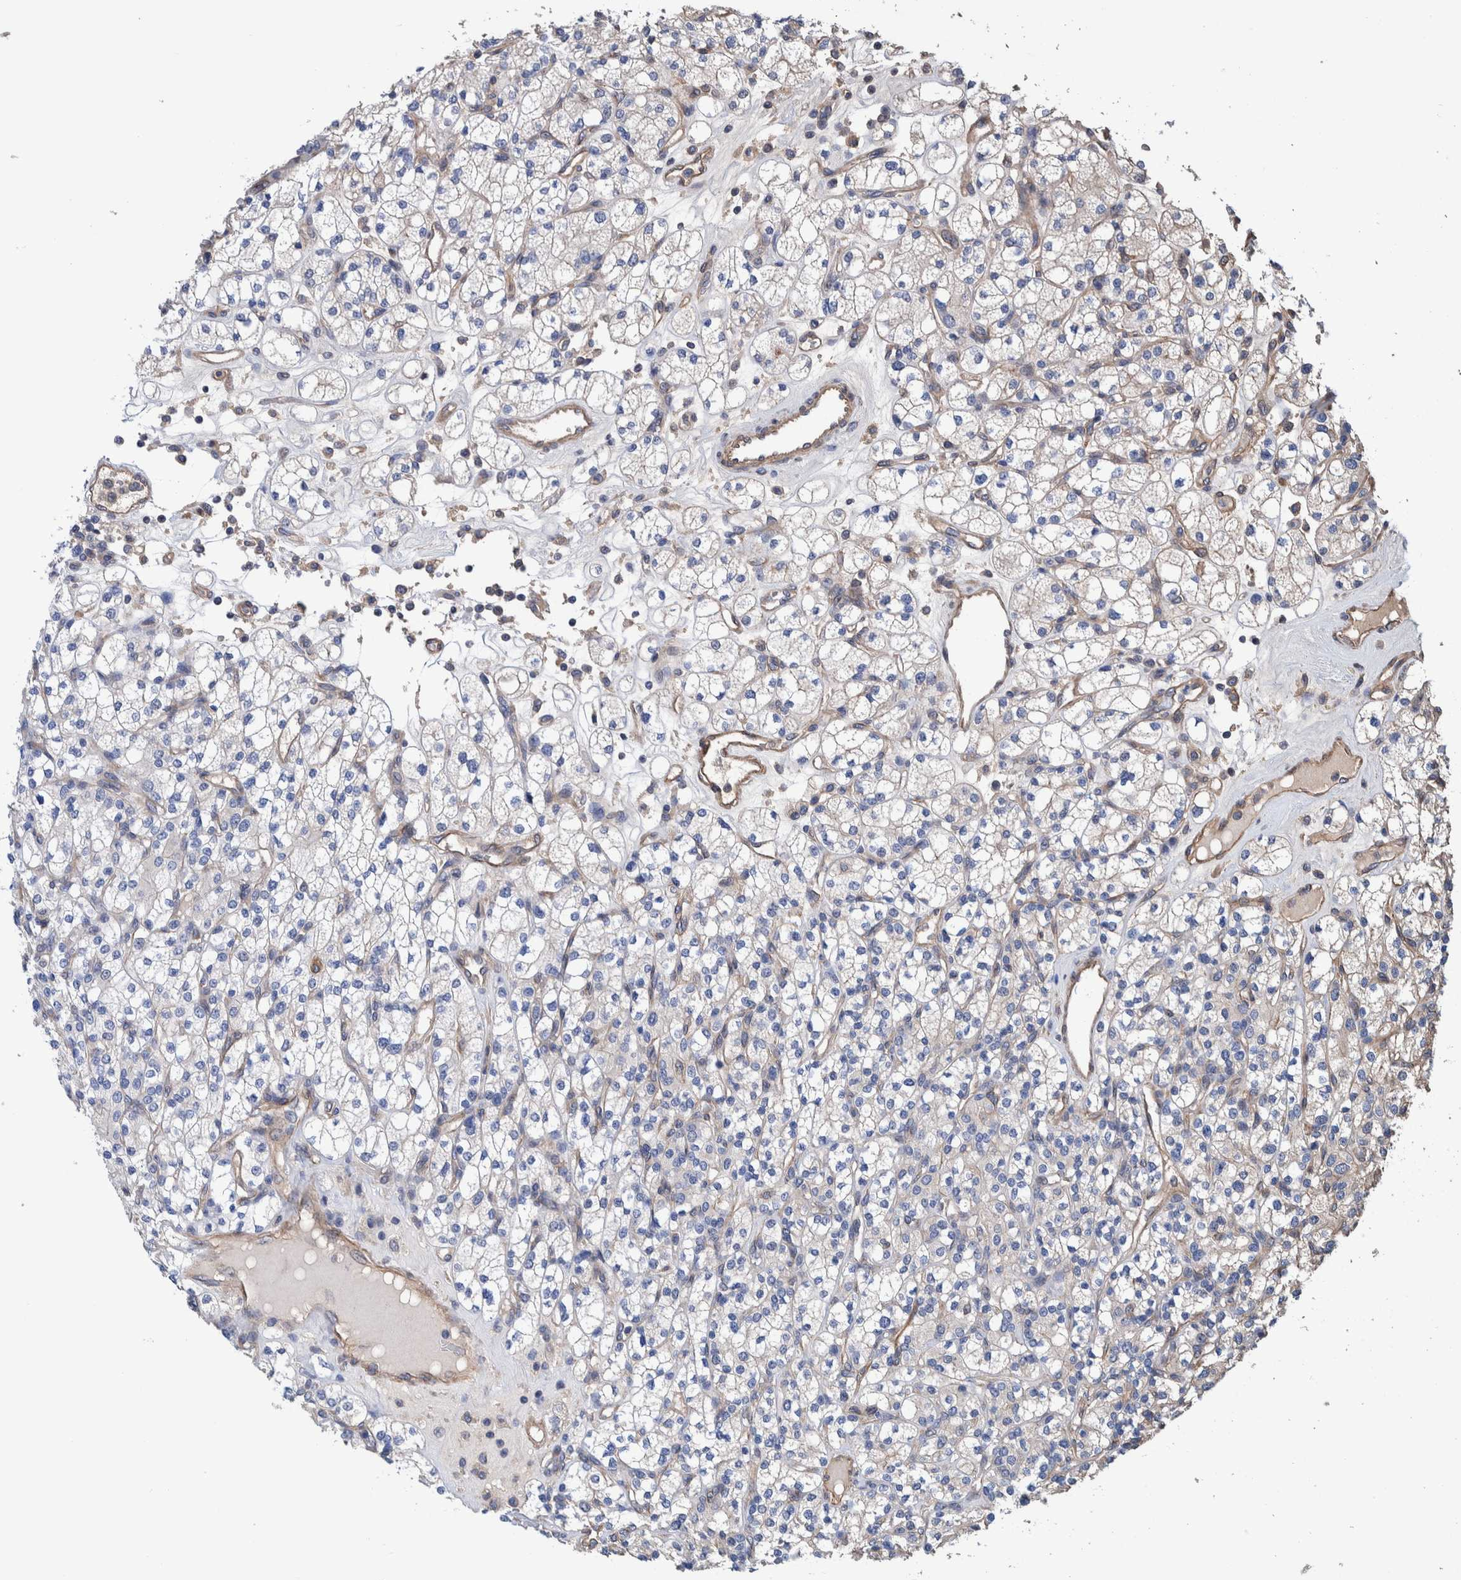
{"staining": {"intensity": "negative", "quantity": "none", "location": "none"}, "tissue": "renal cancer", "cell_type": "Tumor cells", "image_type": "cancer", "snomed": [{"axis": "morphology", "description": "Adenocarcinoma, NOS"}, {"axis": "topography", "description": "Kidney"}], "caption": "High magnification brightfield microscopy of renal cancer (adenocarcinoma) stained with DAB (3,3'-diaminobenzidine) (brown) and counterstained with hematoxylin (blue): tumor cells show no significant staining.", "gene": "SLC45A4", "patient": {"sex": "male", "age": 77}}